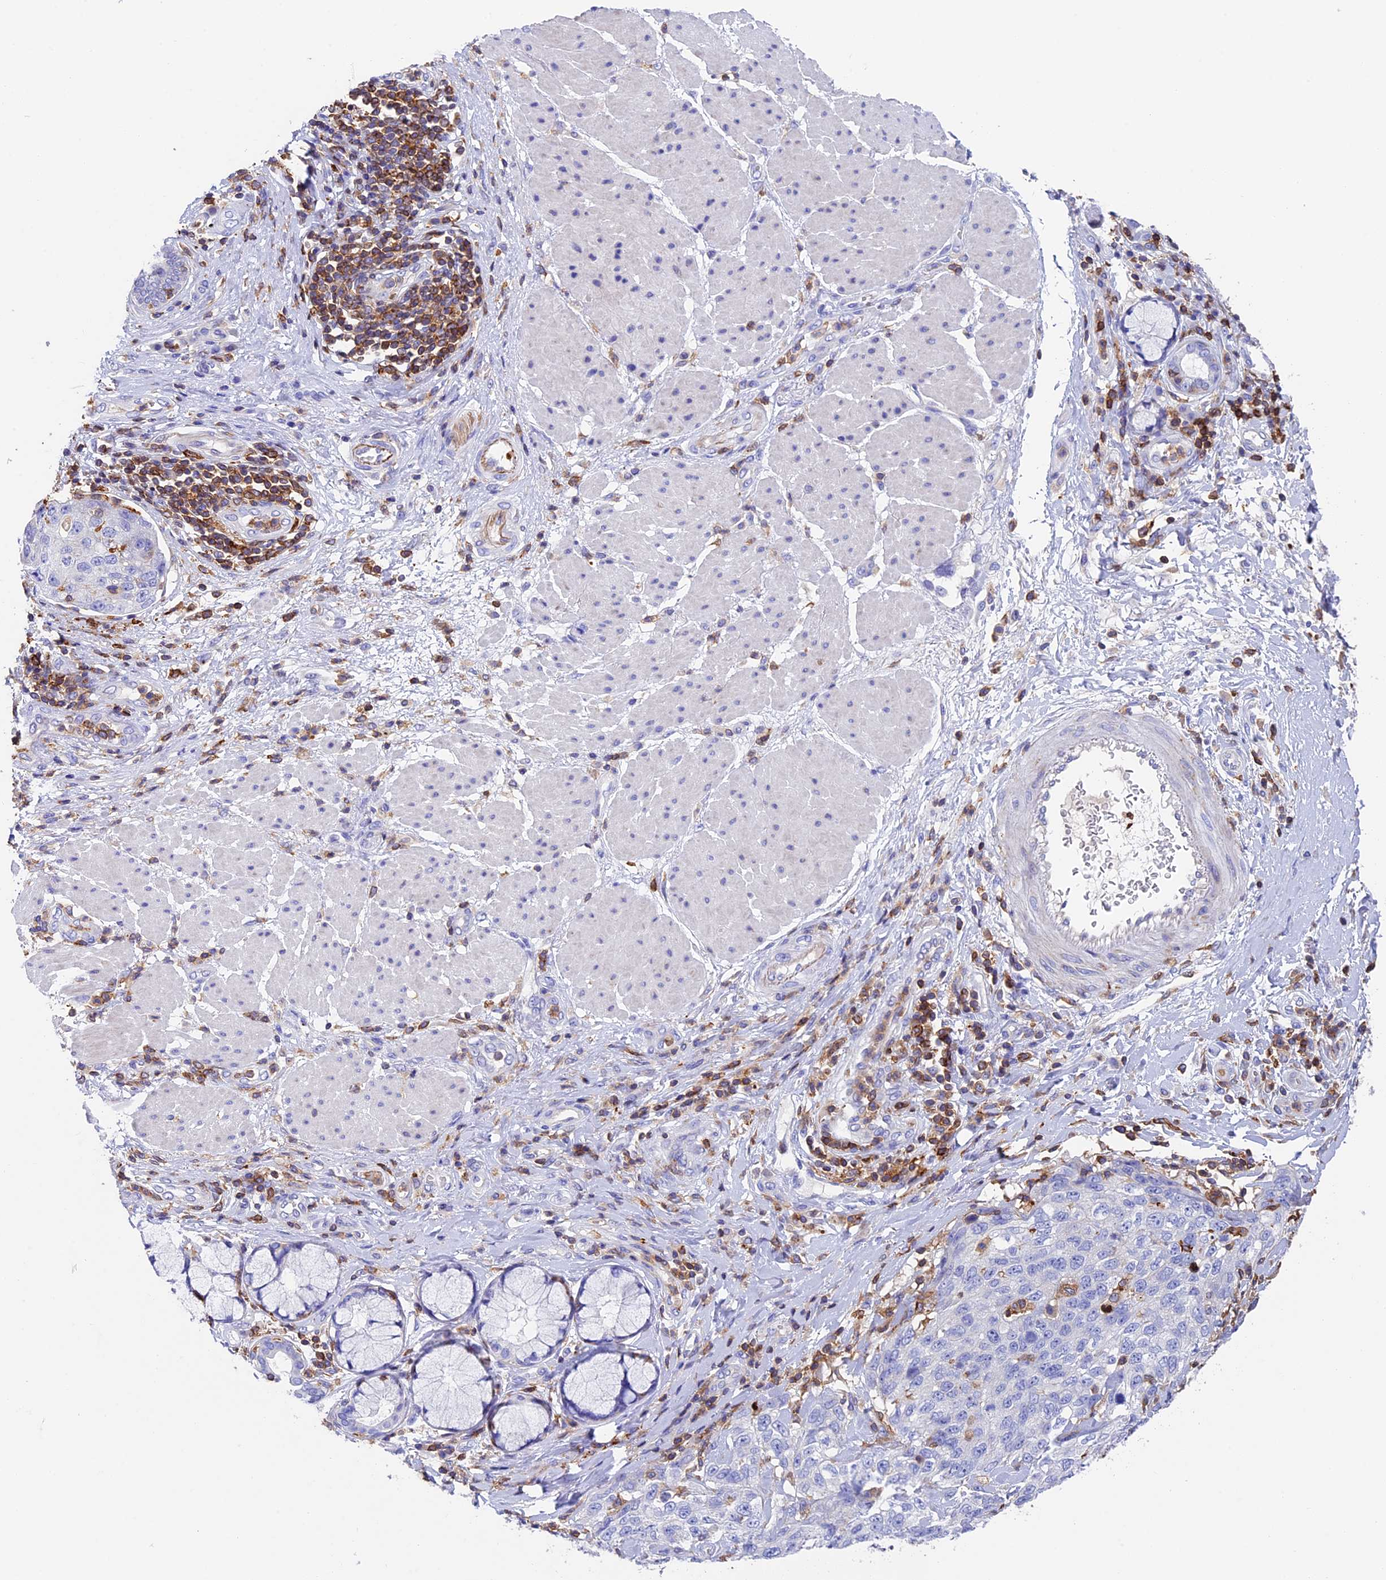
{"staining": {"intensity": "negative", "quantity": "none", "location": "none"}, "tissue": "stomach cancer", "cell_type": "Tumor cells", "image_type": "cancer", "snomed": [{"axis": "morphology", "description": "Adenocarcinoma, NOS"}, {"axis": "topography", "description": "Stomach"}], "caption": "Stomach cancer (adenocarcinoma) was stained to show a protein in brown. There is no significant staining in tumor cells.", "gene": "ADAT1", "patient": {"sex": "male", "age": 48}}